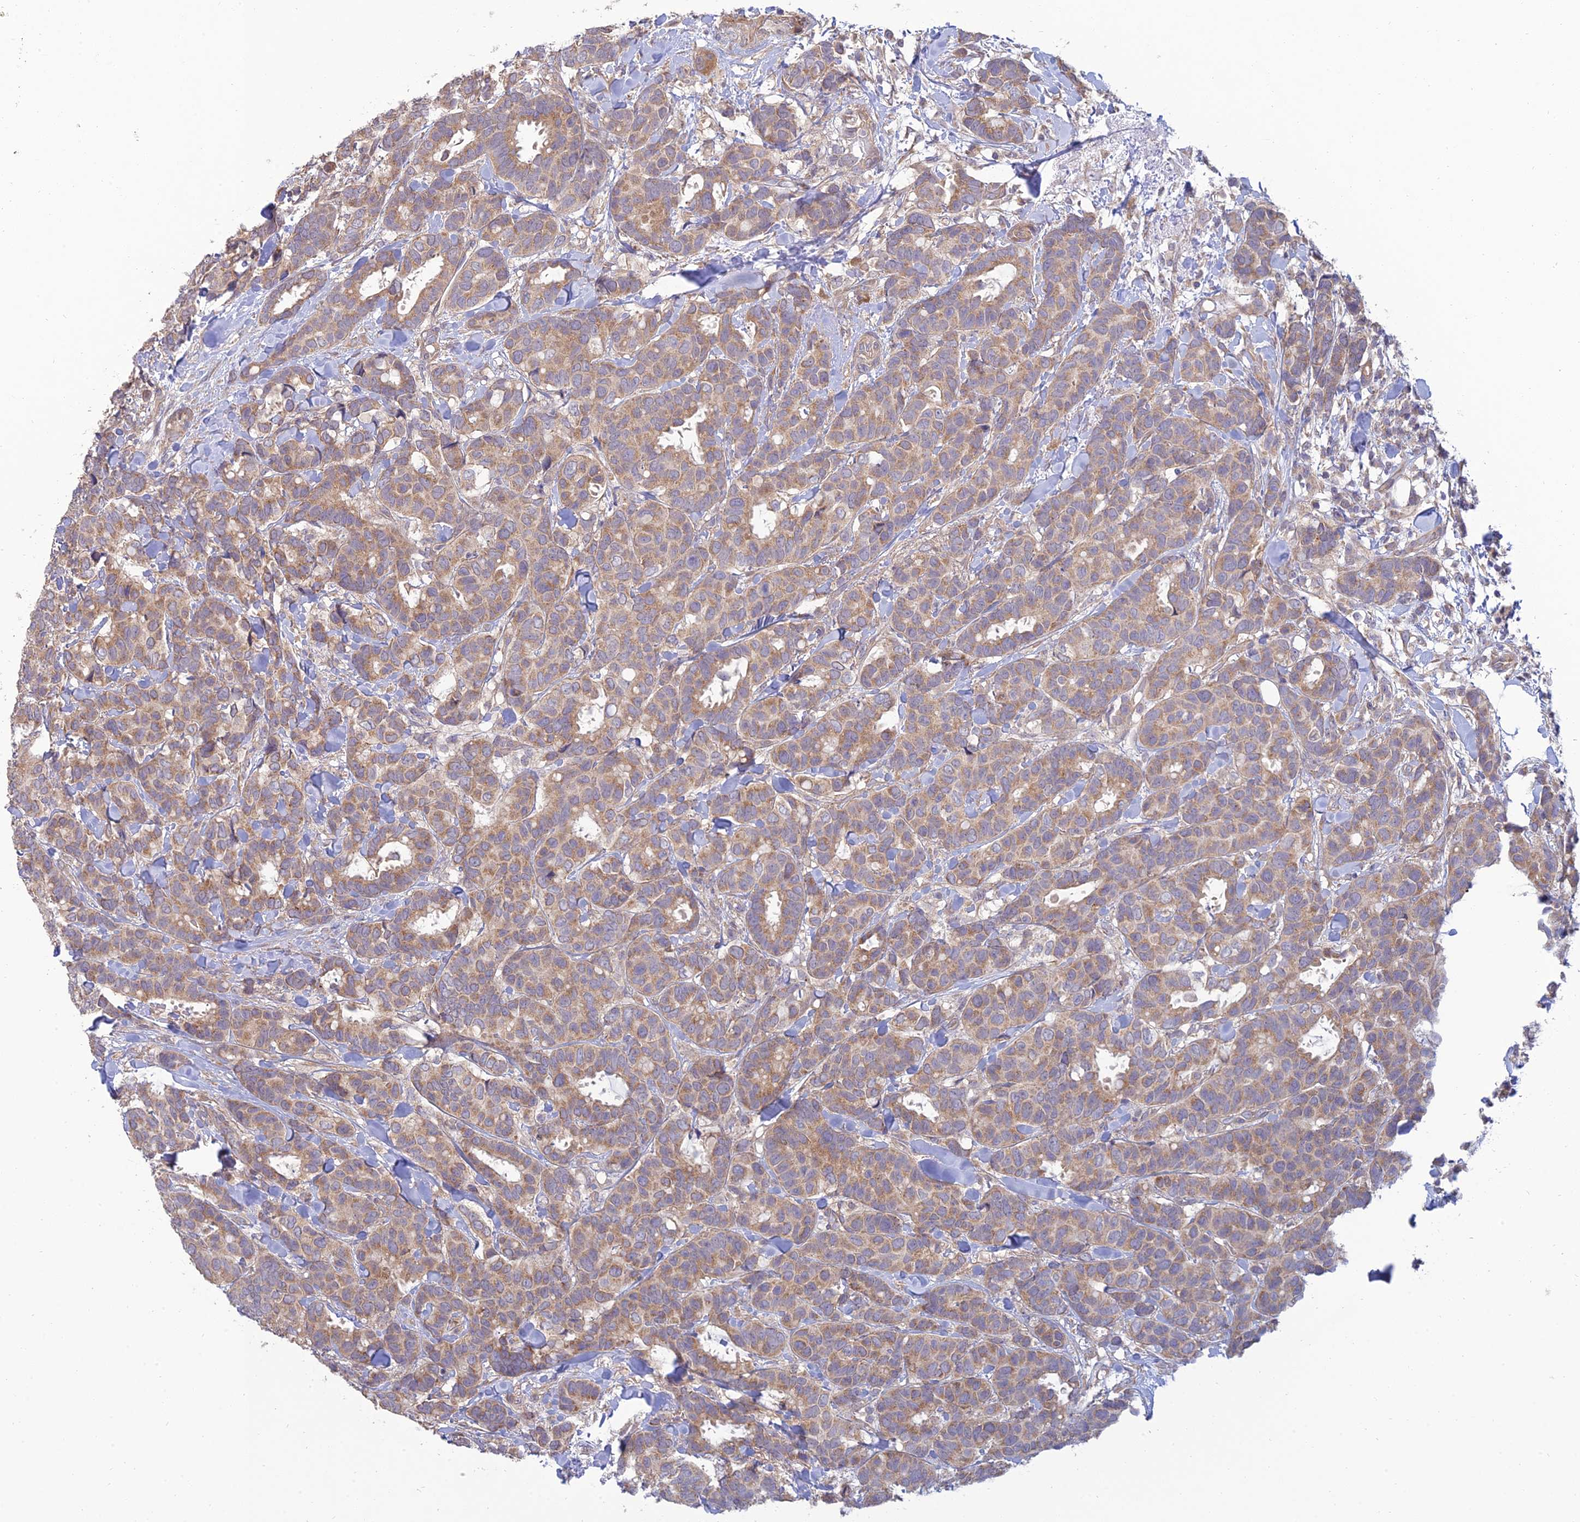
{"staining": {"intensity": "weak", "quantity": ">75%", "location": "cytoplasmic/membranous"}, "tissue": "breast cancer", "cell_type": "Tumor cells", "image_type": "cancer", "snomed": [{"axis": "morphology", "description": "Normal tissue, NOS"}, {"axis": "morphology", "description": "Duct carcinoma"}, {"axis": "topography", "description": "Breast"}], "caption": "High-power microscopy captured an immunohistochemistry micrograph of breast cancer (intraductal carcinoma), revealing weak cytoplasmic/membranous expression in about >75% of tumor cells.", "gene": "C3orf20", "patient": {"sex": "female", "age": 87}}